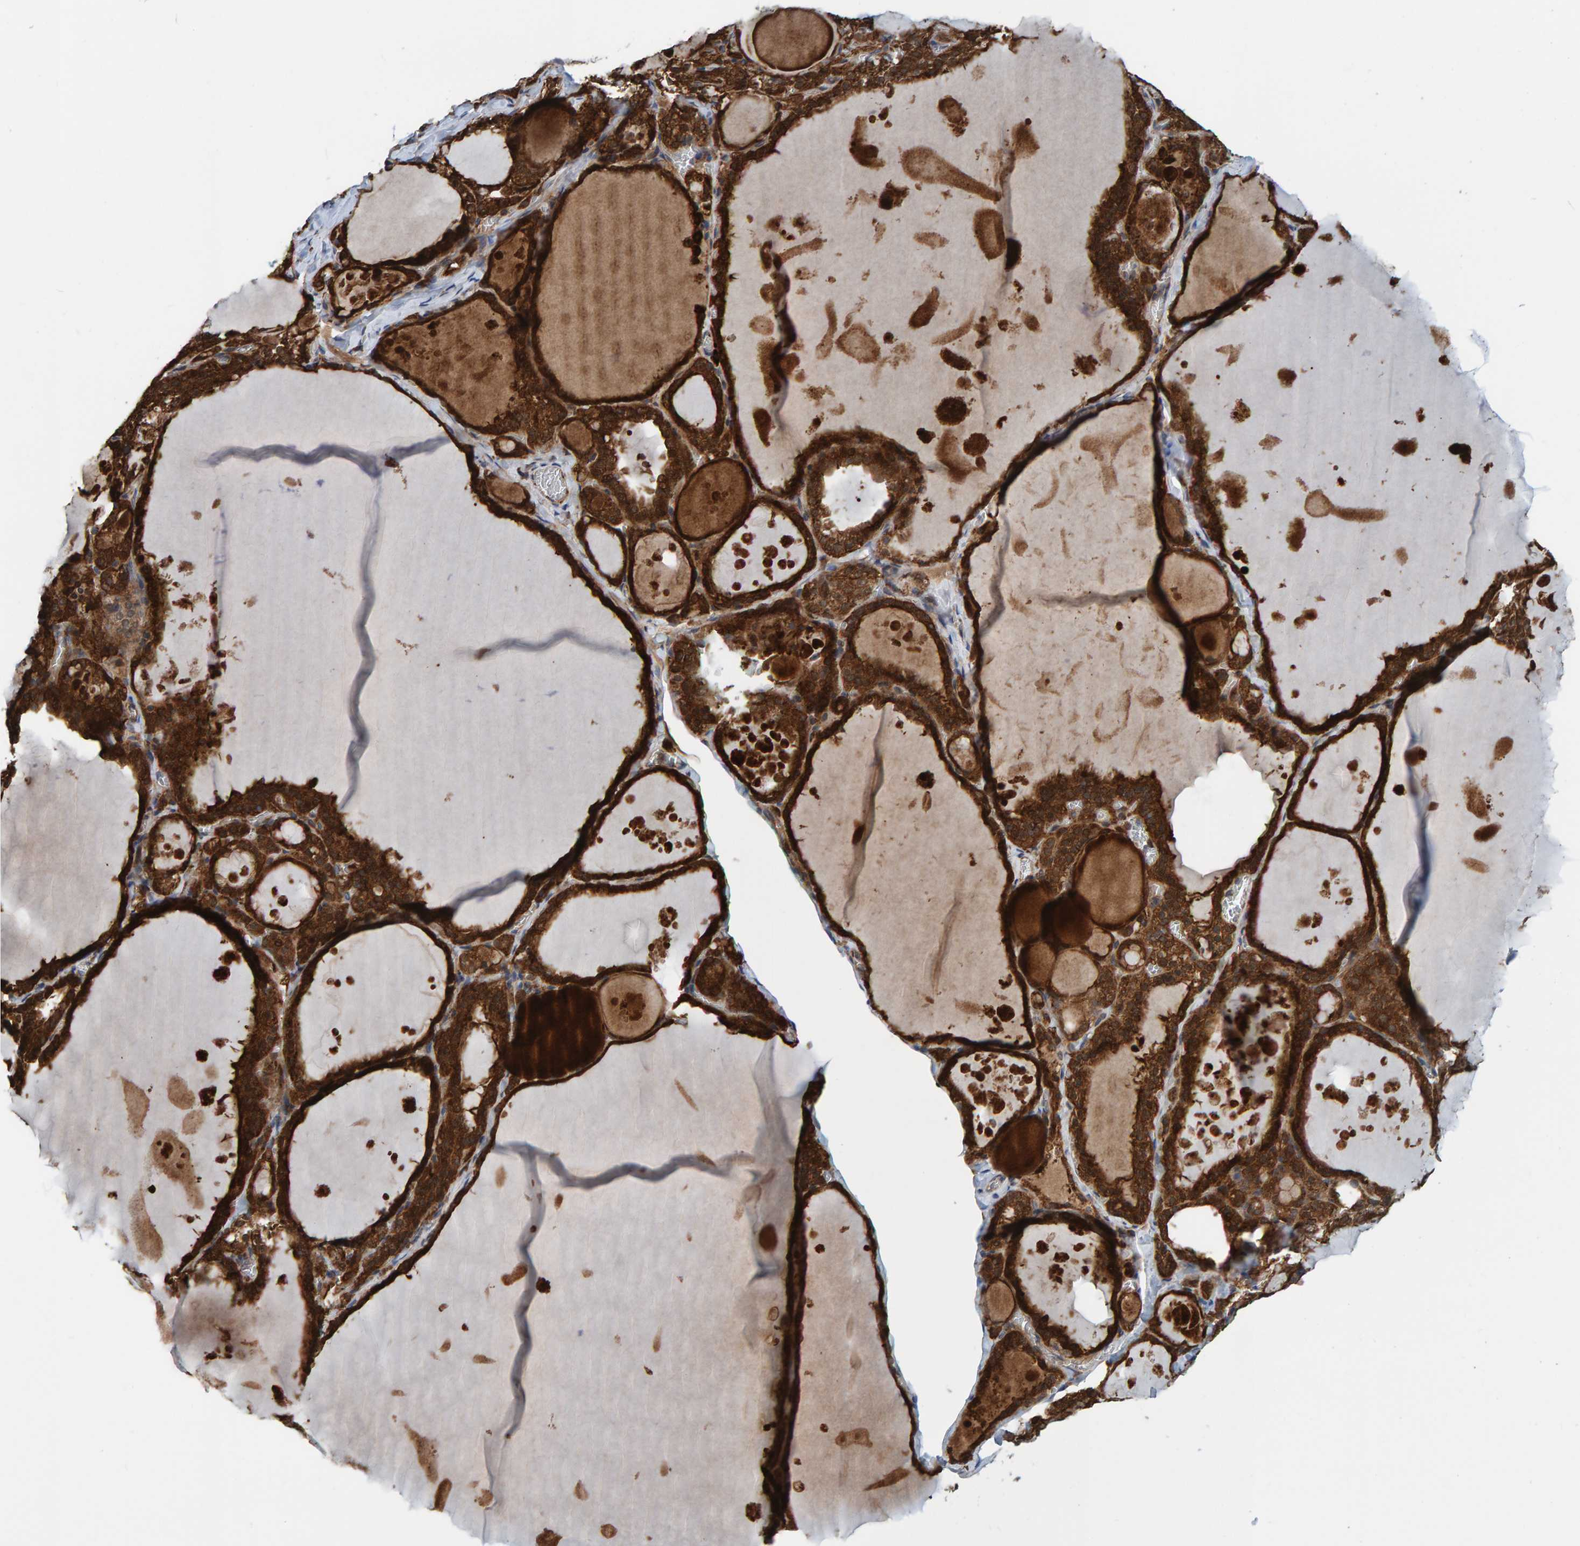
{"staining": {"intensity": "strong", "quantity": ">75%", "location": "cytoplasmic/membranous"}, "tissue": "thyroid gland", "cell_type": "Glandular cells", "image_type": "normal", "snomed": [{"axis": "morphology", "description": "Normal tissue, NOS"}, {"axis": "topography", "description": "Thyroid gland"}], "caption": "An immunohistochemistry micrograph of unremarkable tissue is shown. Protein staining in brown highlights strong cytoplasmic/membranous positivity in thyroid gland within glandular cells. (DAB (3,3'-diaminobenzidine) IHC with brightfield microscopy, high magnification).", "gene": "KIAA0753", "patient": {"sex": "male", "age": 56}}